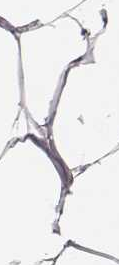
{"staining": {"intensity": "negative", "quantity": "none", "location": "none"}, "tissue": "breast", "cell_type": "Adipocytes", "image_type": "normal", "snomed": [{"axis": "morphology", "description": "Normal tissue, NOS"}, {"axis": "topography", "description": "Breast"}], "caption": "Immunohistochemistry image of benign breast stained for a protein (brown), which reveals no expression in adipocytes.", "gene": "MYH6", "patient": {"sex": "female", "age": 32}}